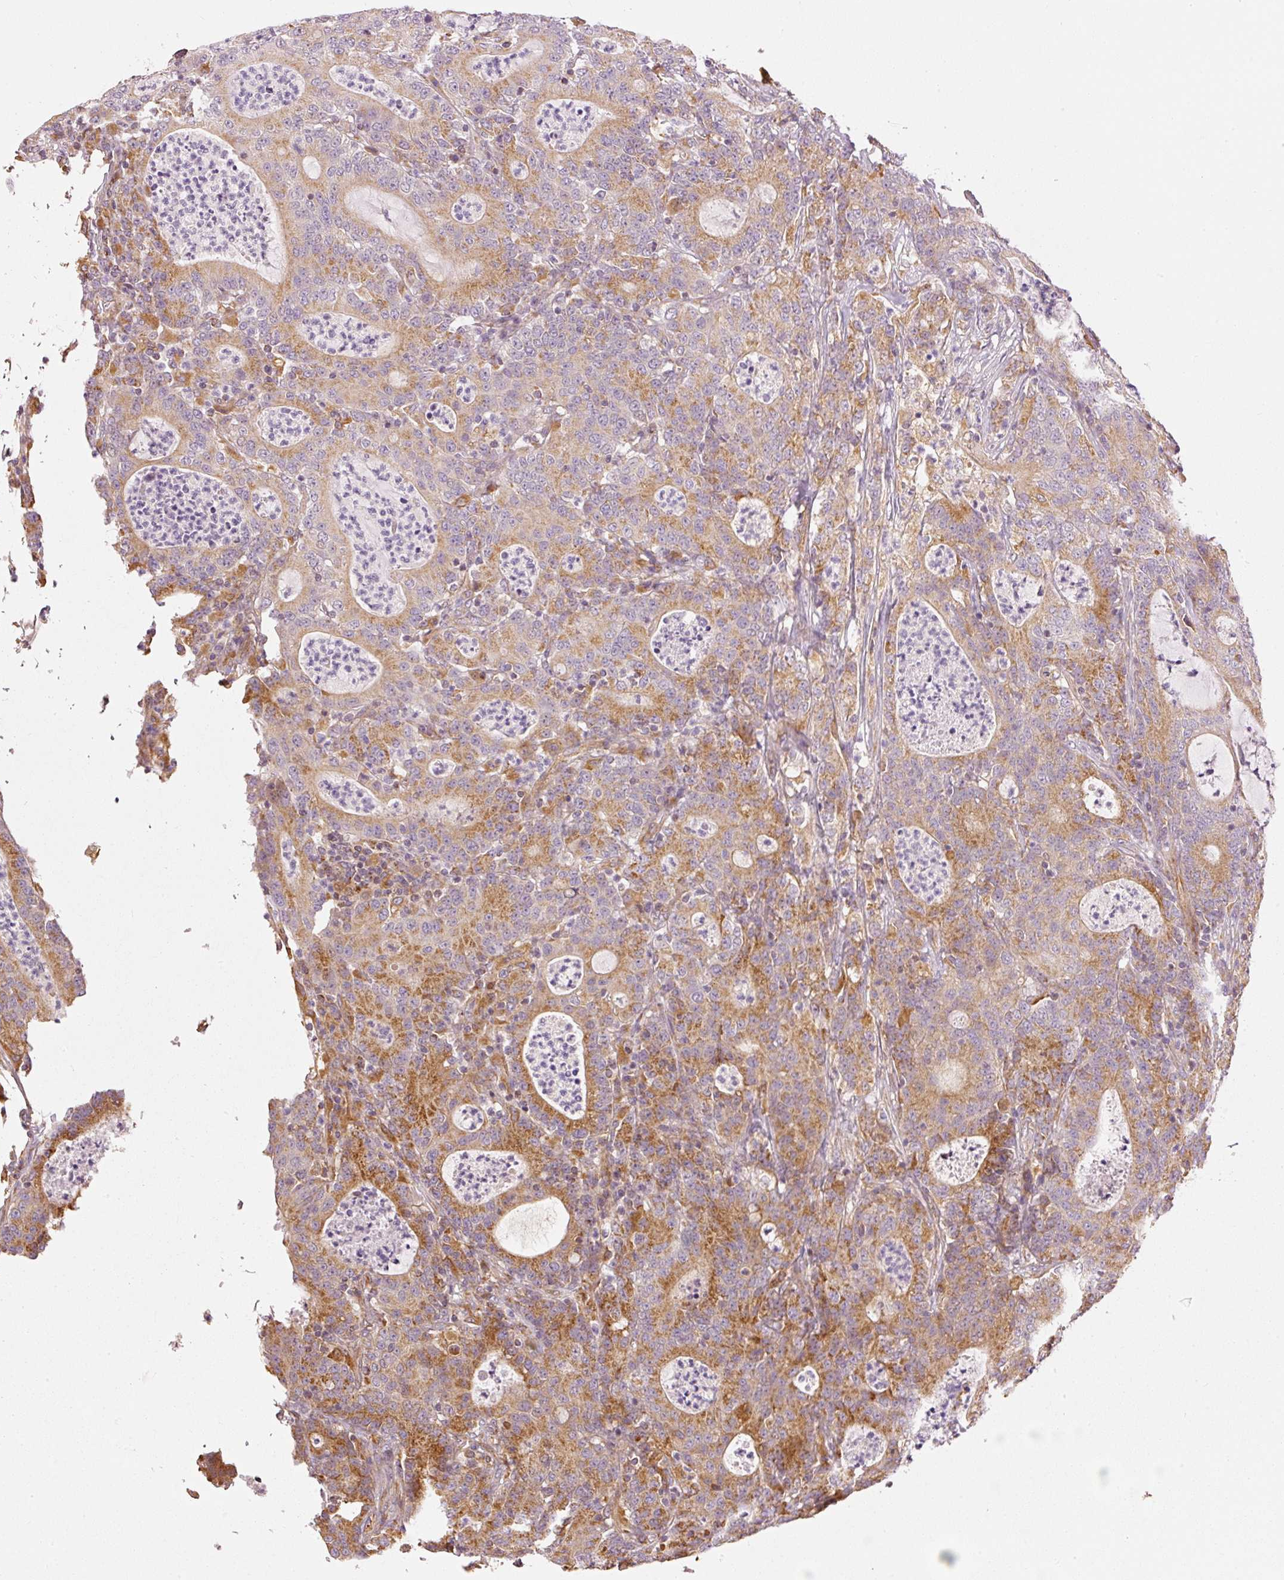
{"staining": {"intensity": "moderate", "quantity": ">75%", "location": "cytoplasmic/membranous"}, "tissue": "colorectal cancer", "cell_type": "Tumor cells", "image_type": "cancer", "snomed": [{"axis": "morphology", "description": "Adenocarcinoma, NOS"}, {"axis": "topography", "description": "Colon"}], "caption": "Tumor cells show moderate cytoplasmic/membranous staining in about >75% of cells in colorectal adenocarcinoma.", "gene": "MTHFD1L", "patient": {"sex": "male", "age": 83}}